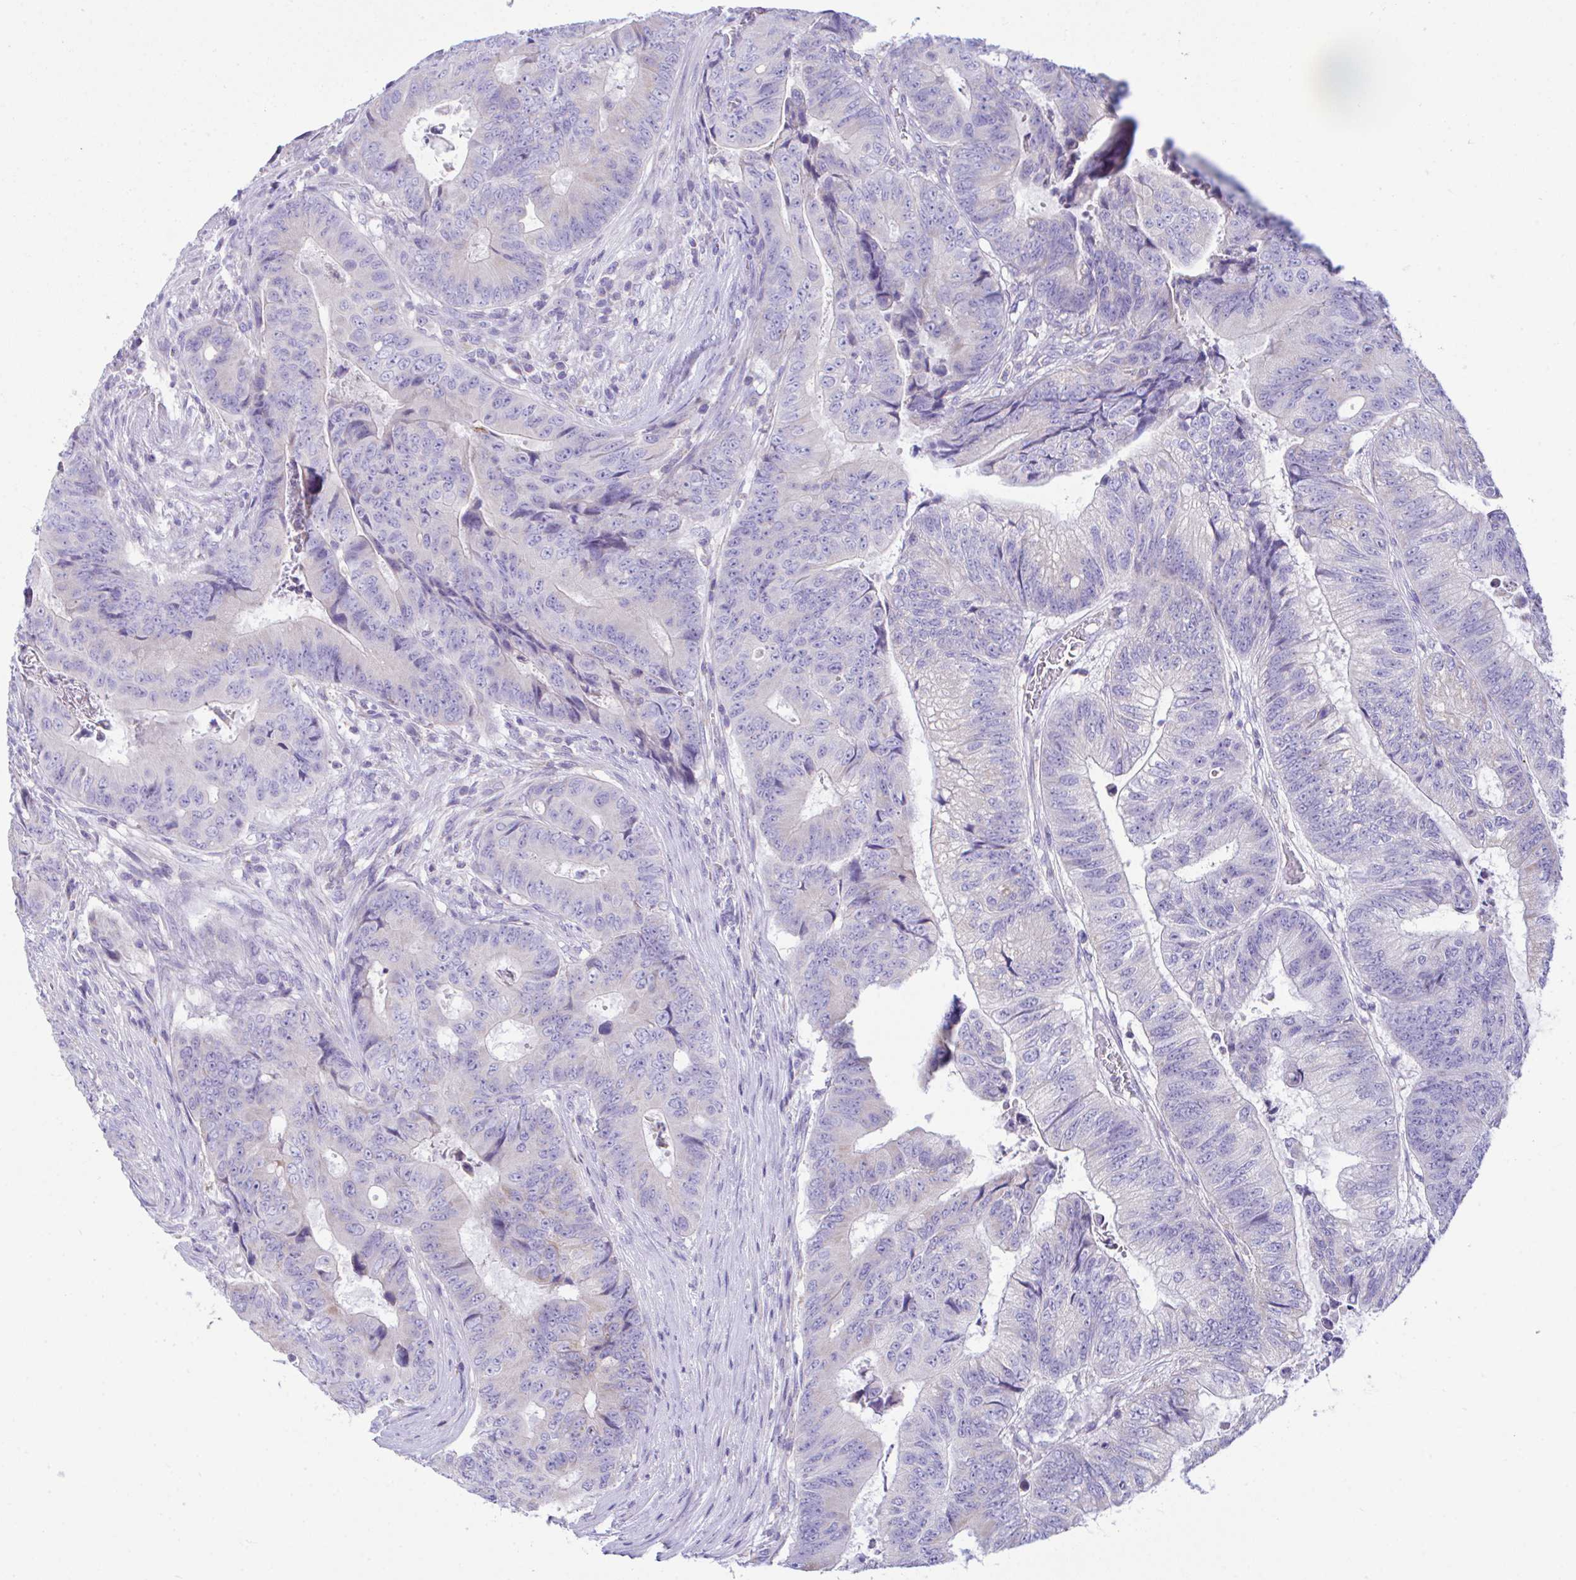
{"staining": {"intensity": "negative", "quantity": "none", "location": "none"}, "tissue": "colorectal cancer", "cell_type": "Tumor cells", "image_type": "cancer", "snomed": [{"axis": "morphology", "description": "Adenocarcinoma, NOS"}, {"axis": "topography", "description": "Colon"}], "caption": "A micrograph of colorectal cancer stained for a protein shows no brown staining in tumor cells.", "gene": "NLRP8", "patient": {"sex": "female", "age": 48}}